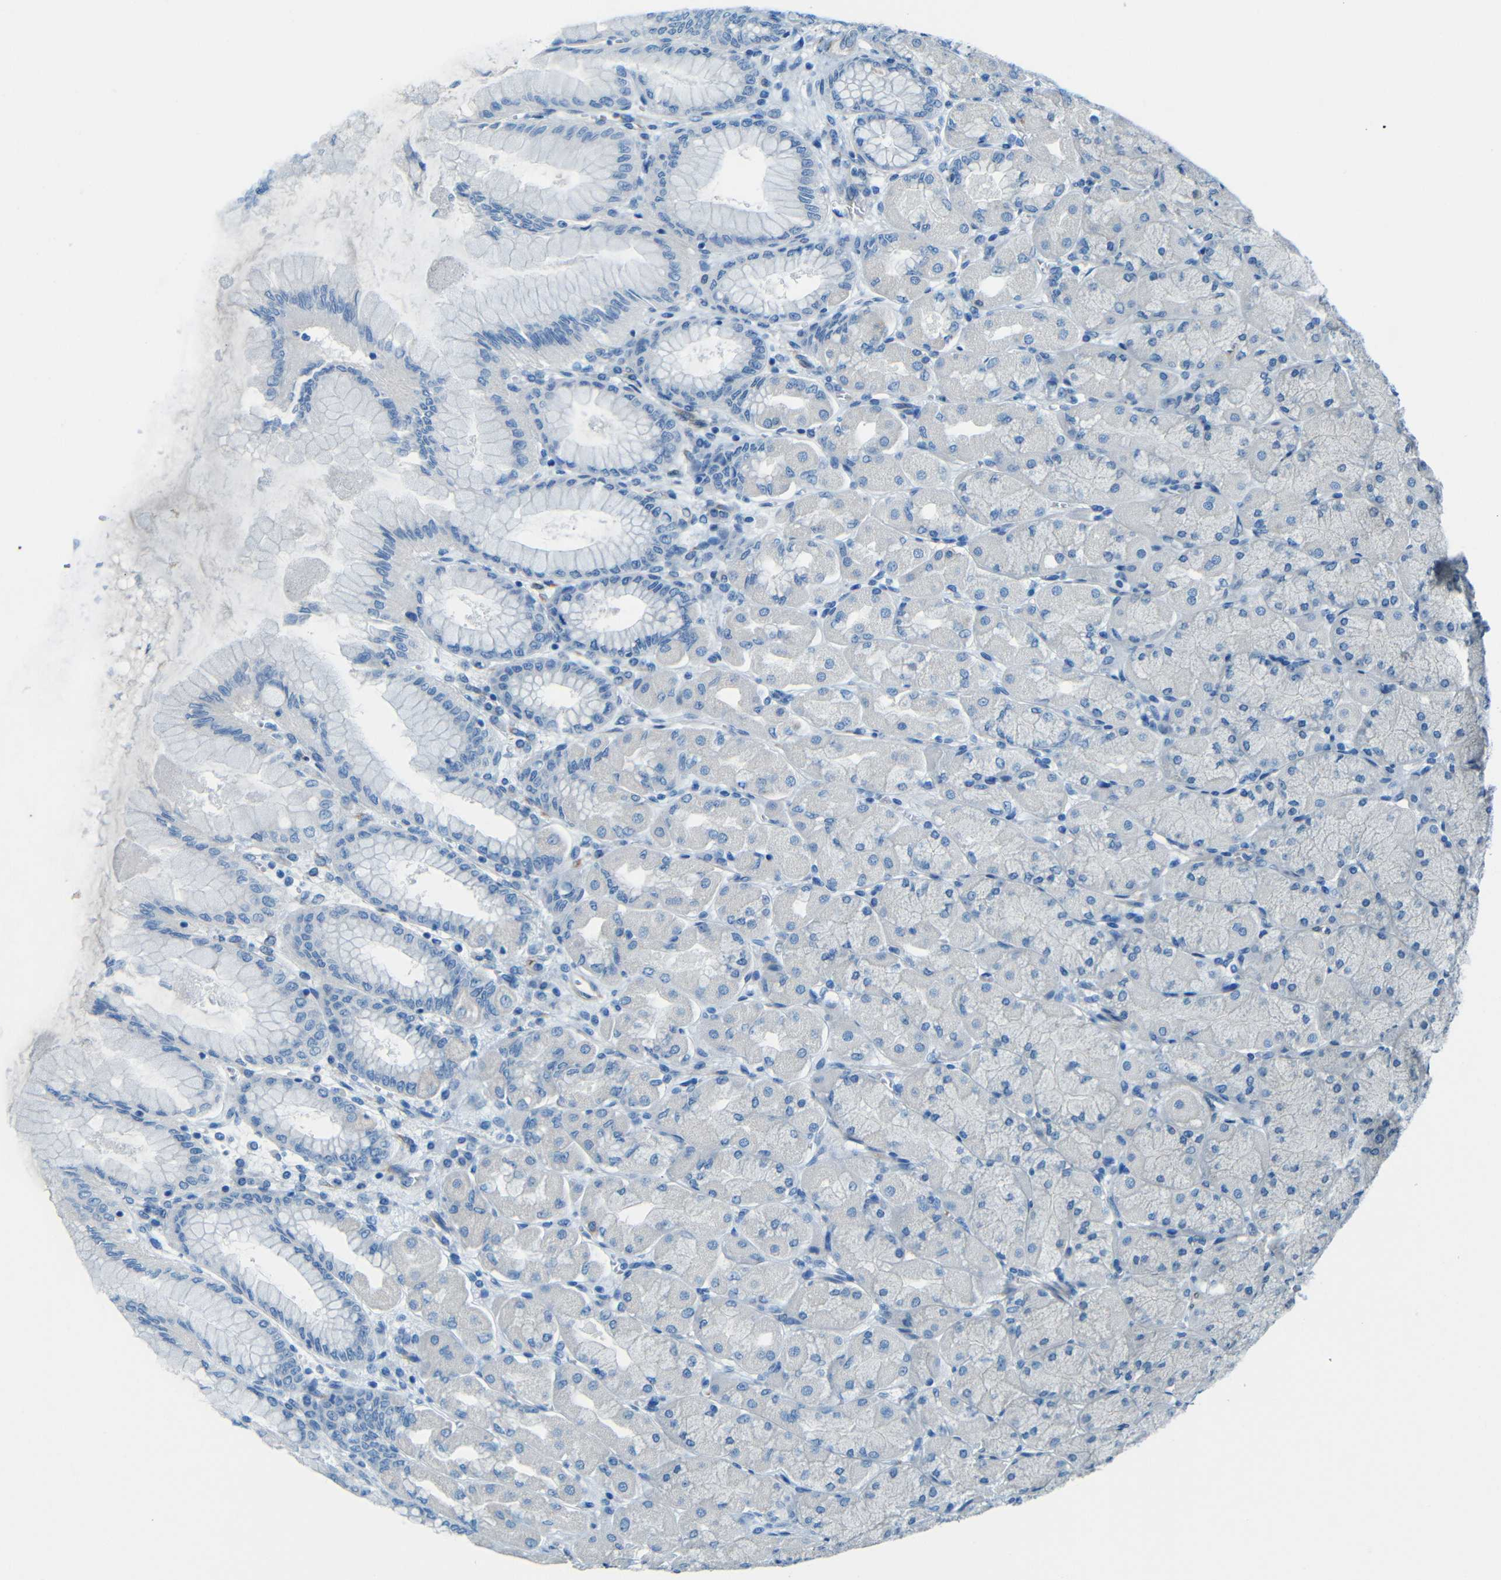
{"staining": {"intensity": "negative", "quantity": "none", "location": "none"}, "tissue": "stomach", "cell_type": "Glandular cells", "image_type": "normal", "snomed": [{"axis": "morphology", "description": "Normal tissue, NOS"}, {"axis": "topography", "description": "Stomach, upper"}], "caption": "An immunohistochemistry (IHC) histopathology image of normal stomach is shown. There is no staining in glandular cells of stomach.", "gene": "MAP2", "patient": {"sex": "female", "age": 56}}